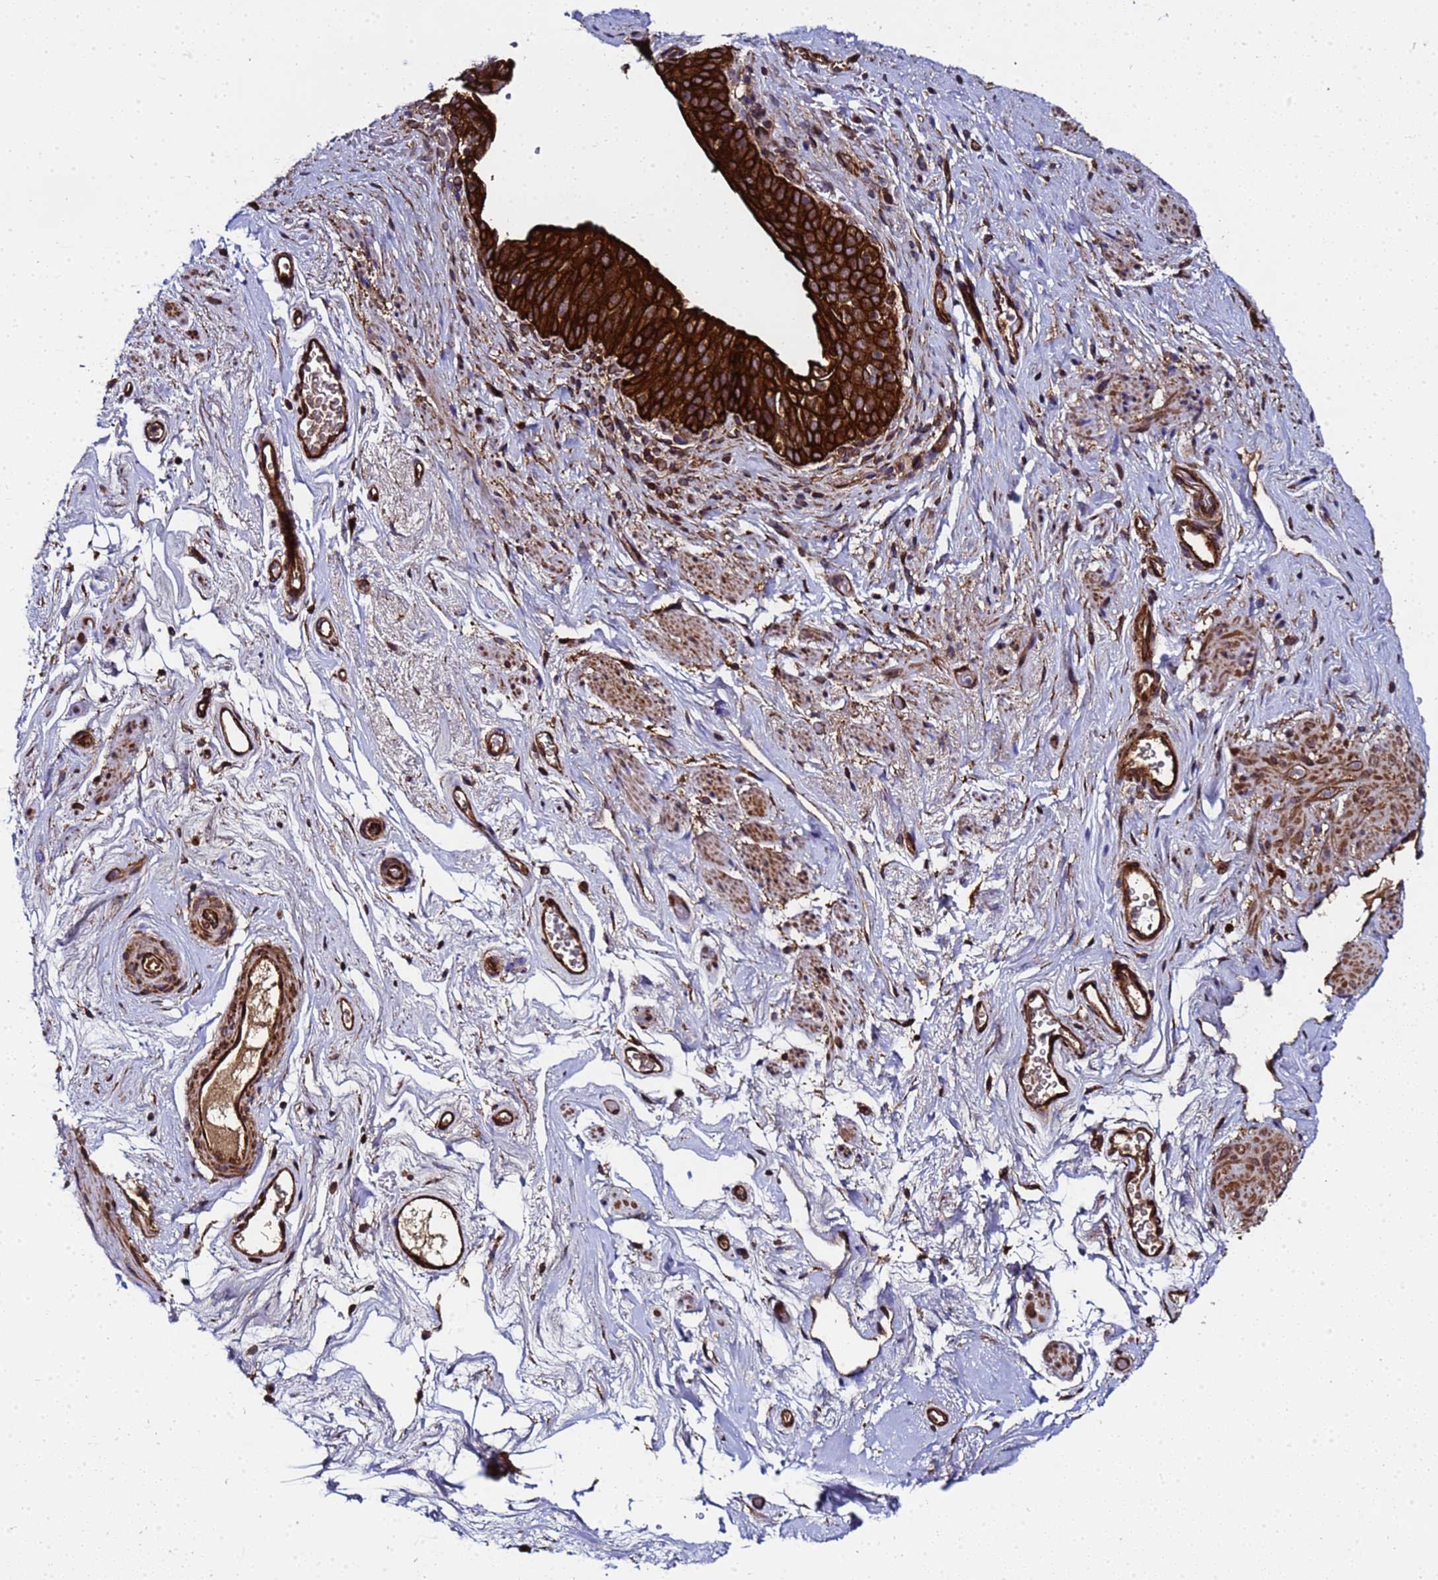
{"staining": {"intensity": "moderate", "quantity": "25%-75%", "location": "cytoplasmic/membranous"}, "tissue": "smooth muscle", "cell_type": "Smooth muscle cells", "image_type": "normal", "snomed": [{"axis": "morphology", "description": "Normal tissue, NOS"}, {"axis": "topography", "description": "Smooth muscle"}, {"axis": "topography", "description": "Peripheral nerve tissue"}], "caption": "High-power microscopy captured an immunohistochemistry (IHC) photomicrograph of unremarkable smooth muscle, revealing moderate cytoplasmic/membranous expression in approximately 25%-75% of smooth muscle cells.", "gene": "MOCS1", "patient": {"sex": "male", "age": 69}}